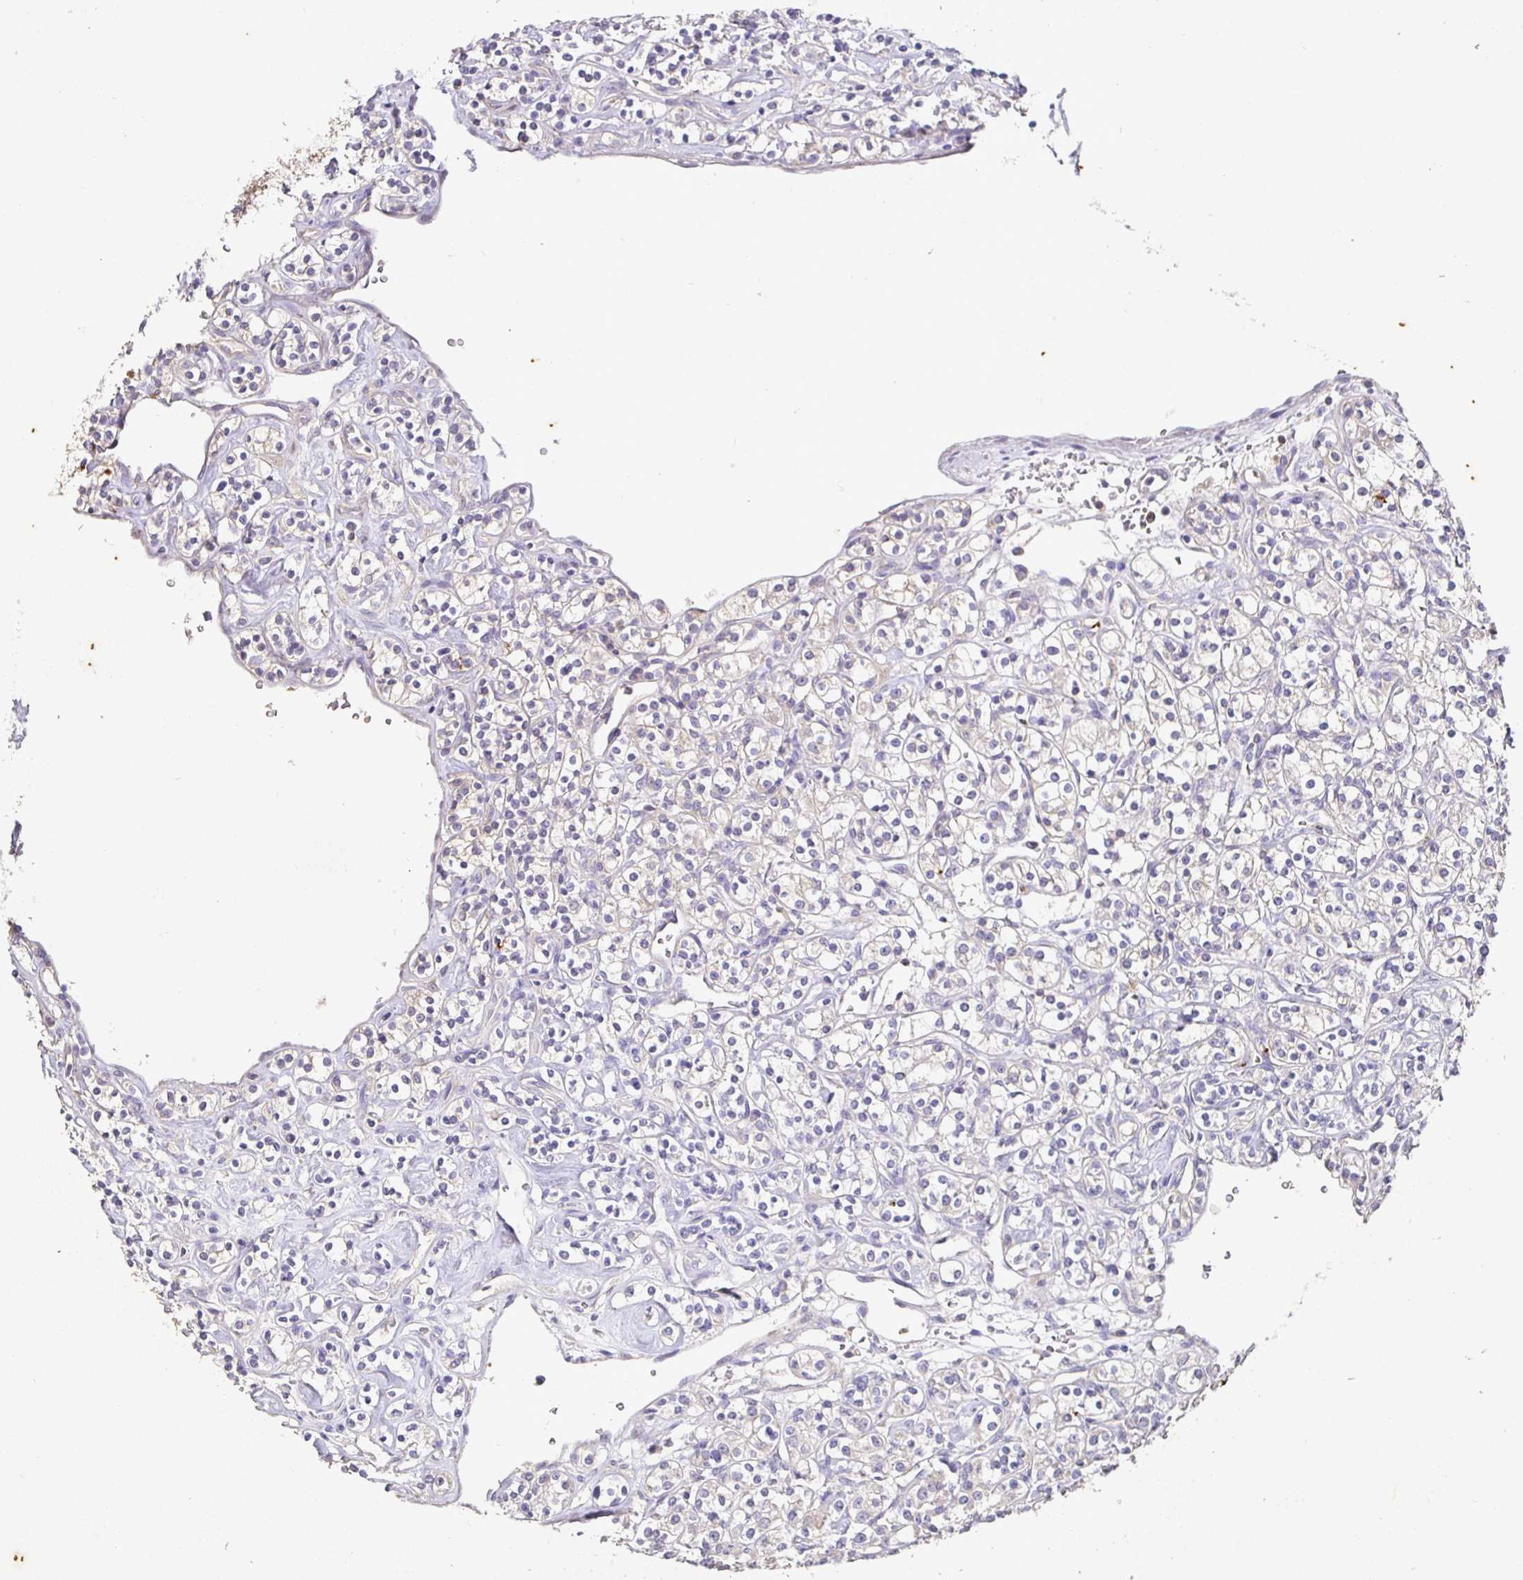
{"staining": {"intensity": "negative", "quantity": "none", "location": "none"}, "tissue": "renal cancer", "cell_type": "Tumor cells", "image_type": "cancer", "snomed": [{"axis": "morphology", "description": "Adenocarcinoma, NOS"}, {"axis": "topography", "description": "Kidney"}], "caption": "This is a image of immunohistochemistry staining of renal adenocarcinoma, which shows no expression in tumor cells. (Brightfield microscopy of DAB IHC at high magnification).", "gene": "SHISA4", "patient": {"sex": "male", "age": 77}}